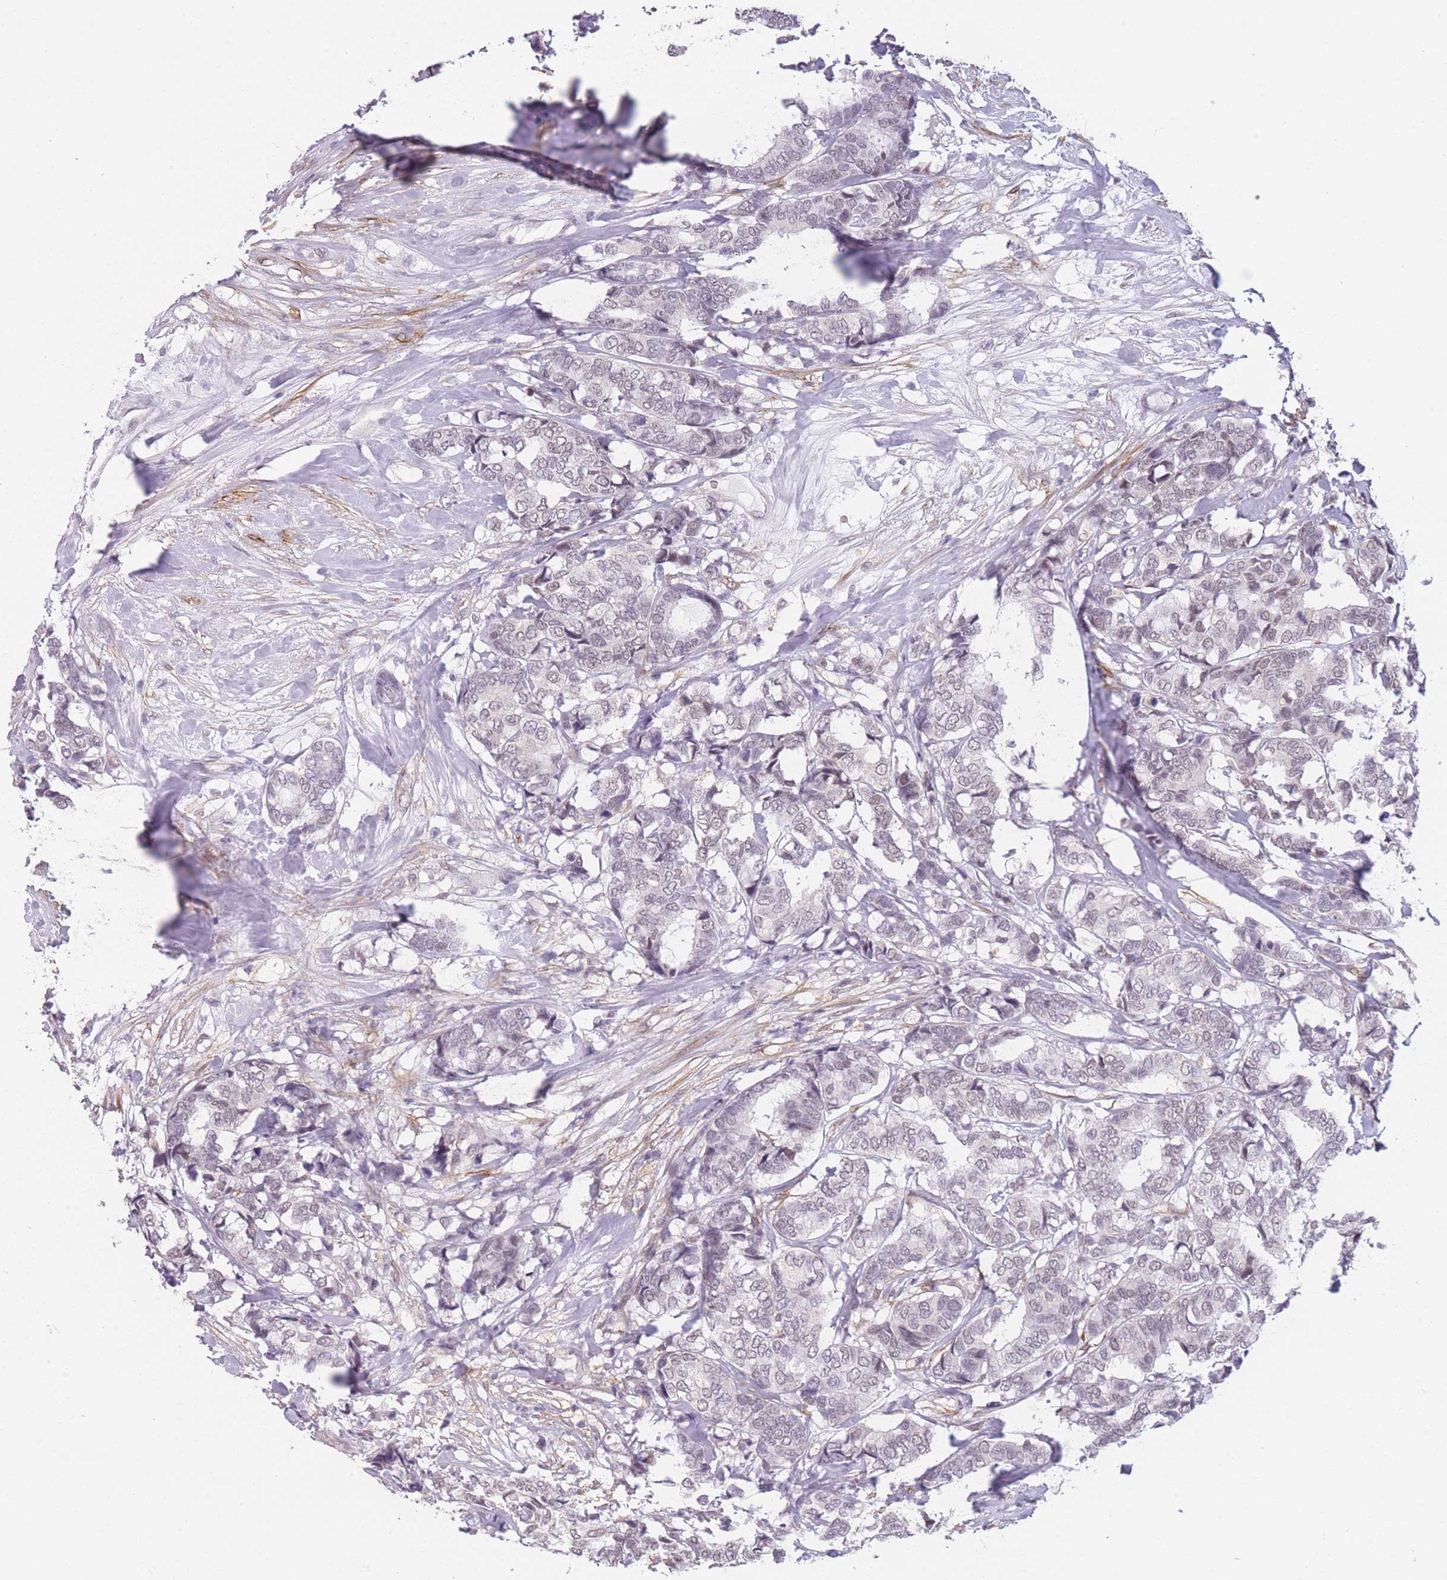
{"staining": {"intensity": "weak", "quantity": "<25%", "location": "nuclear"}, "tissue": "breast cancer", "cell_type": "Tumor cells", "image_type": "cancer", "snomed": [{"axis": "morphology", "description": "Duct carcinoma"}, {"axis": "topography", "description": "Breast"}], "caption": "IHC of human breast cancer (invasive ductal carcinoma) shows no expression in tumor cells.", "gene": "SIN3B", "patient": {"sex": "female", "age": 87}}